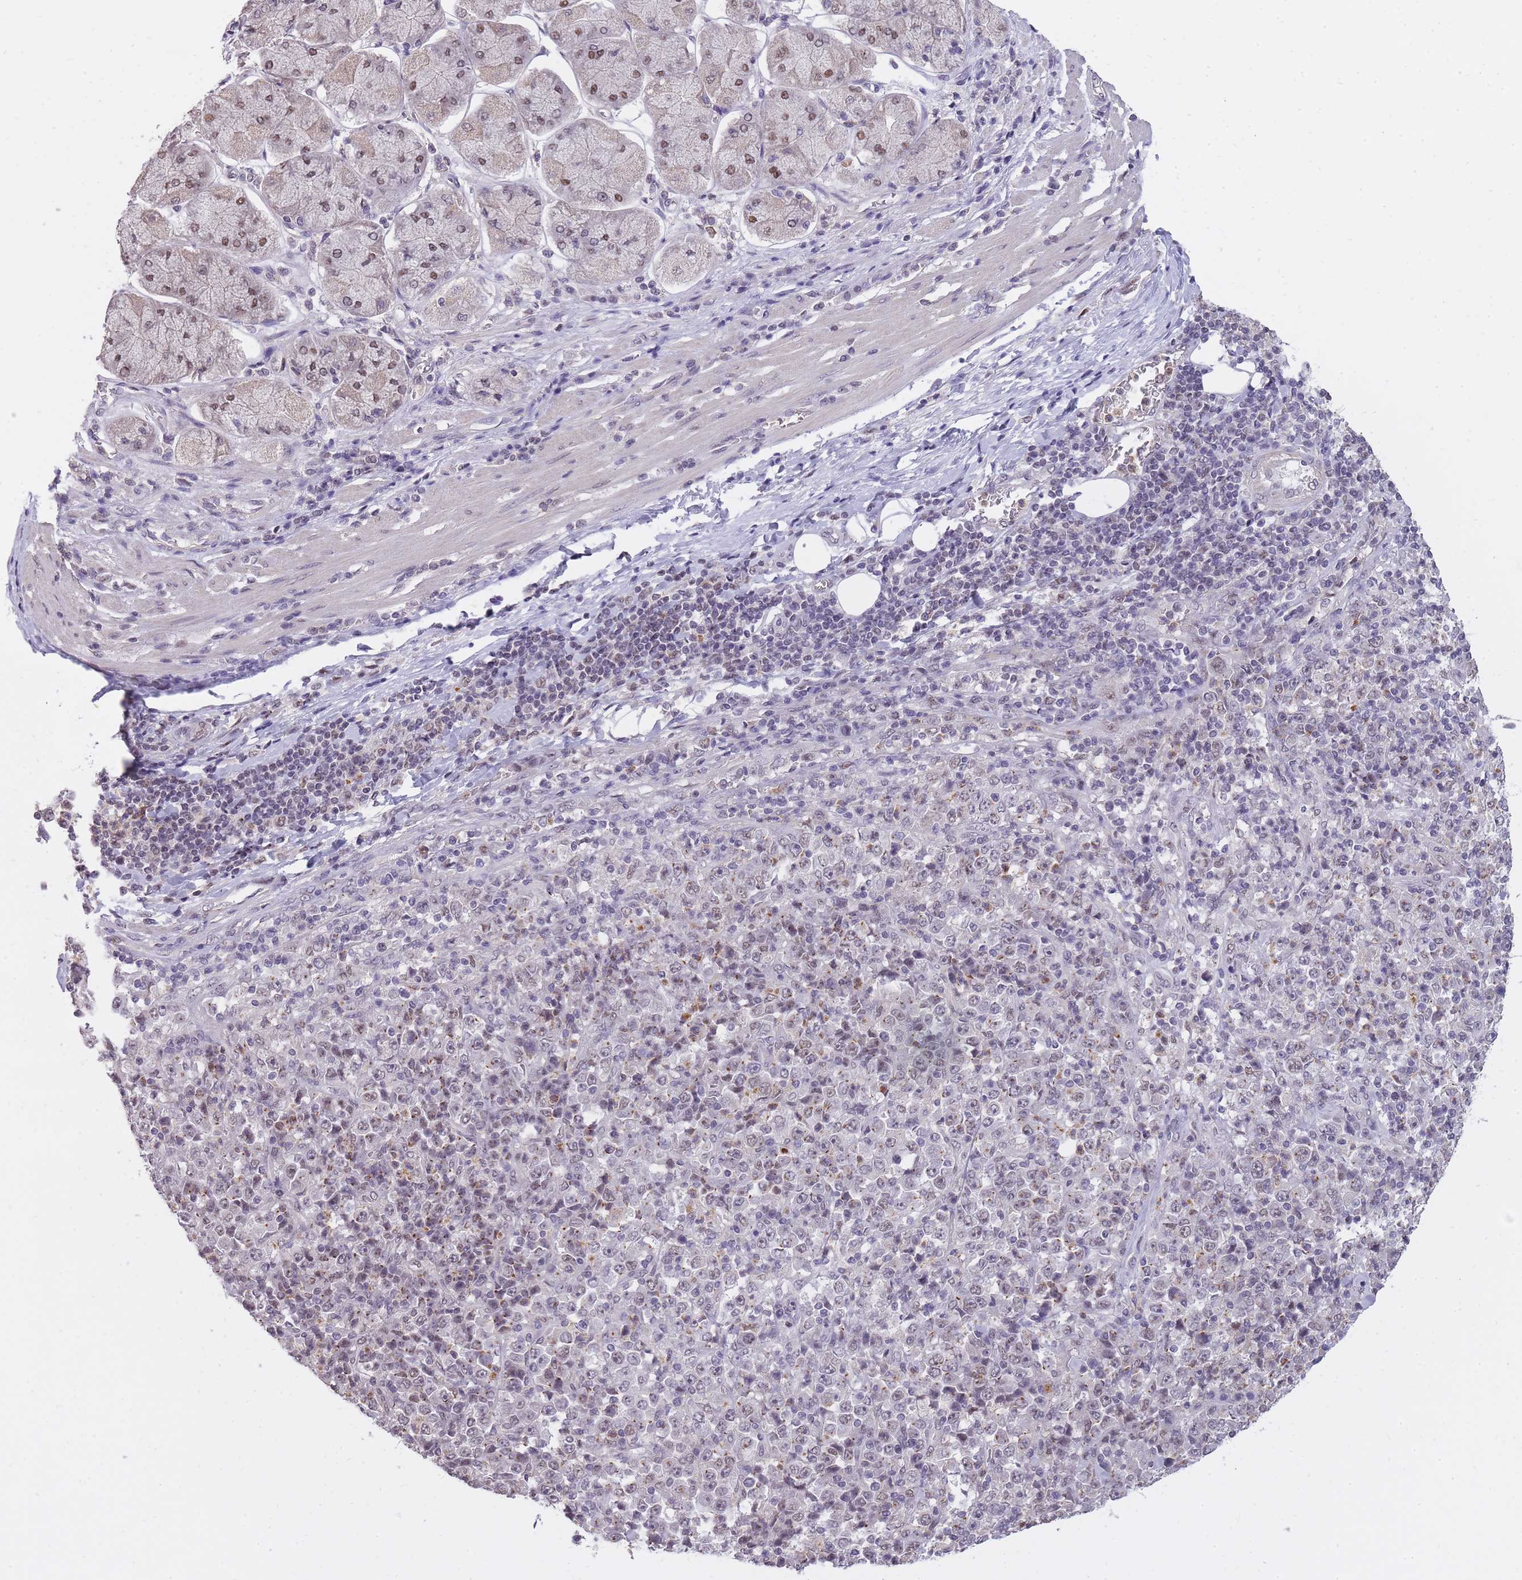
{"staining": {"intensity": "weak", "quantity": "25%-75%", "location": "nuclear"}, "tissue": "stomach cancer", "cell_type": "Tumor cells", "image_type": "cancer", "snomed": [{"axis": "morphology", "description": "Normal tissue, NOS"}, {"axis": "morphology", "description": "Adenocarcinoma, NOS"}, {"axis": "topography", "description": "Stomach, upper"}, {"axis": "topography", "description": "Stomach"}], "caption": "Stomach adenocarcinoma stained for a protein exhibits weak nuclear positivity in tumor cells. (IHC, brightfield microscopy, high magnification).", "gene": "TIGD1", "patient": {"sex": "male", "age": 59}}